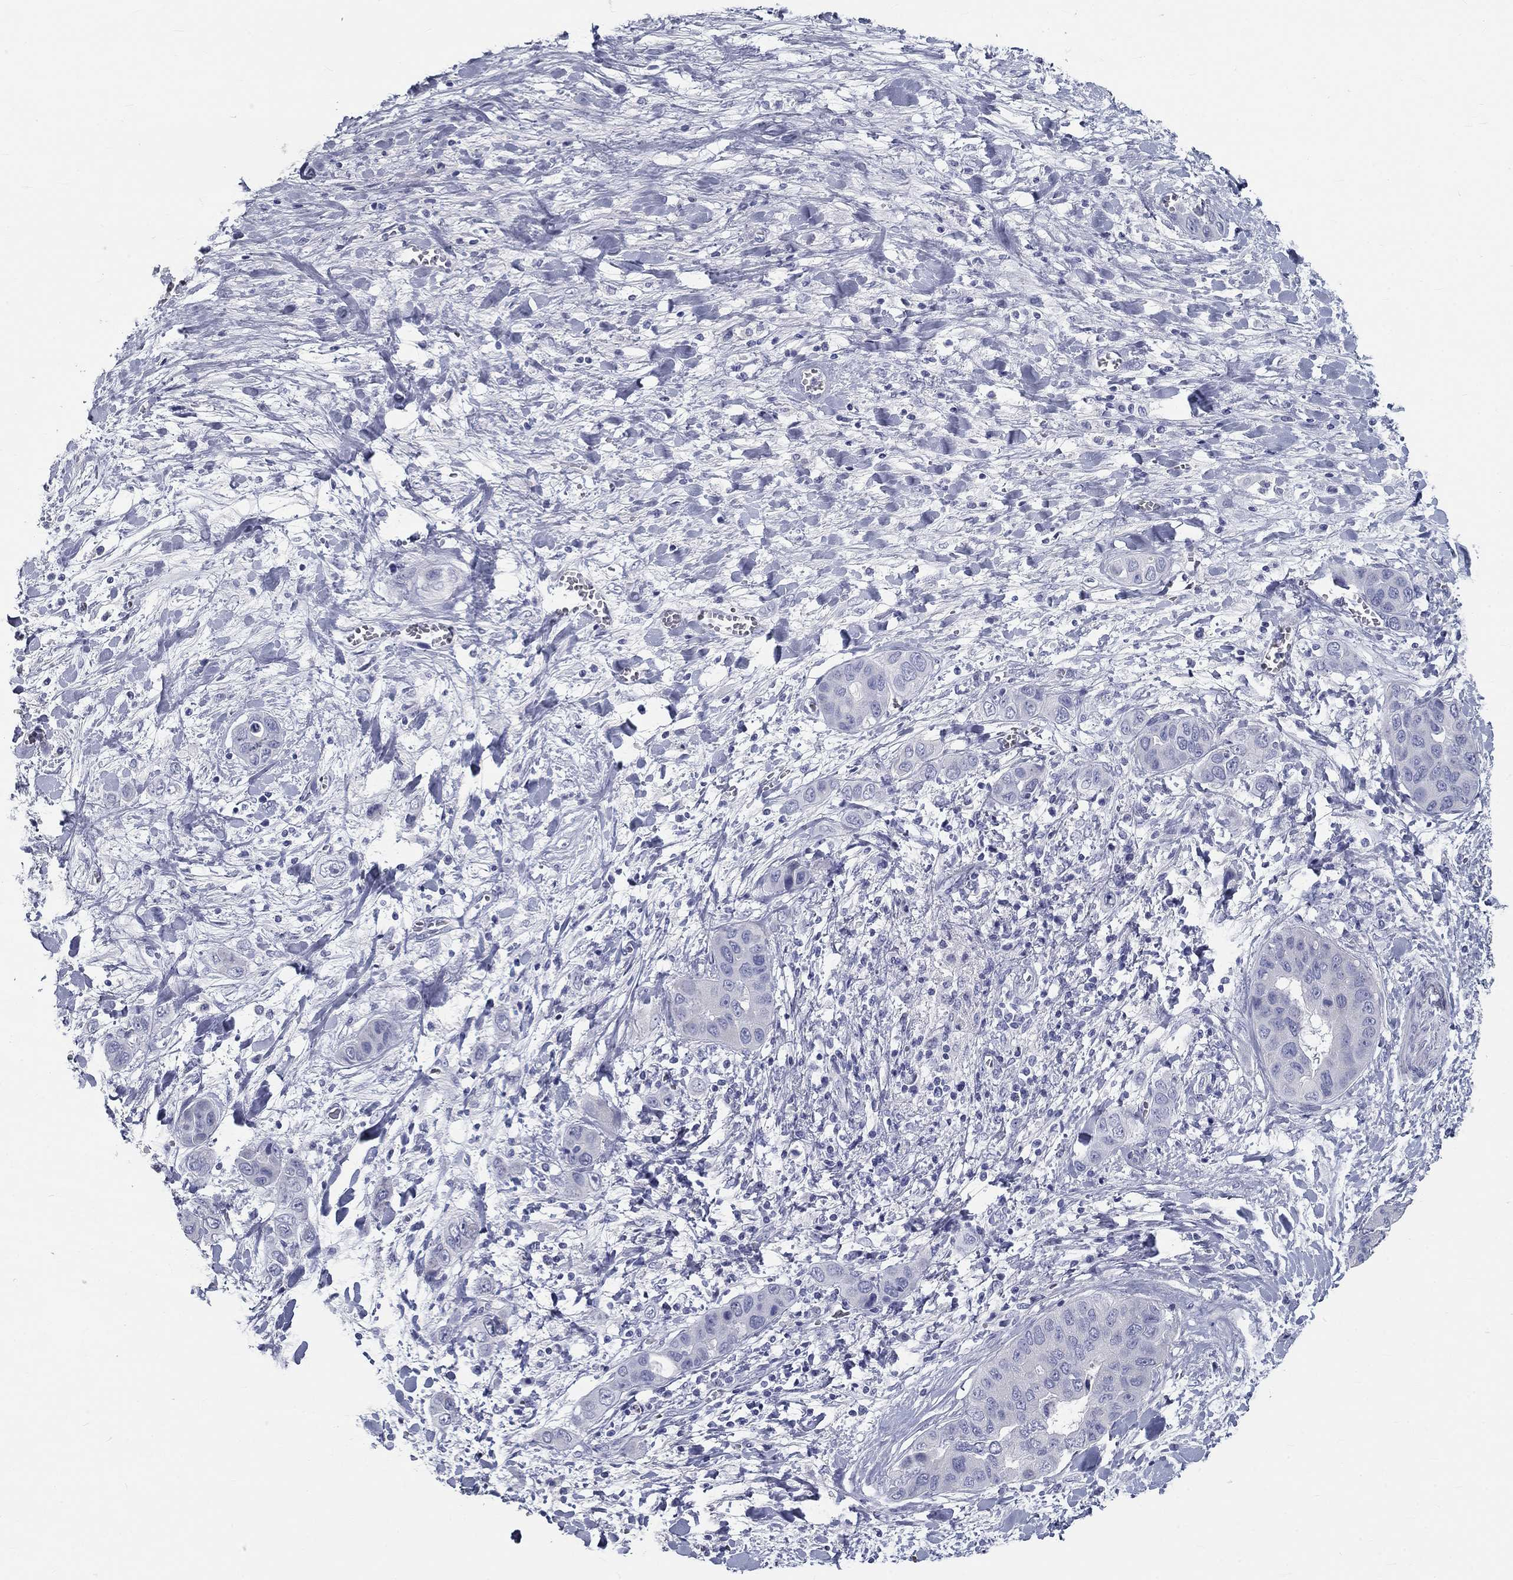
{"staining": {"intensity": "negative", "quantity": "none", "location": "none"}, "tissue": "liver cancer", "cell_type": "Tumor cells", "image_type": "cancer", "snomed": [{"axis": "morphology", "description": "Cholangiocarcinoma"}, {"axis": "topography", "description": "Liver"}], "caption": "DAB (3,3'-diaminobenzidine) immunohistochemical staining of human liver cancer (cholangiocarcinoma) exhibits no significant expression in tumor cells.", "gene": "GALNTL5", "patient": {"sex": "female", "age": 52}}